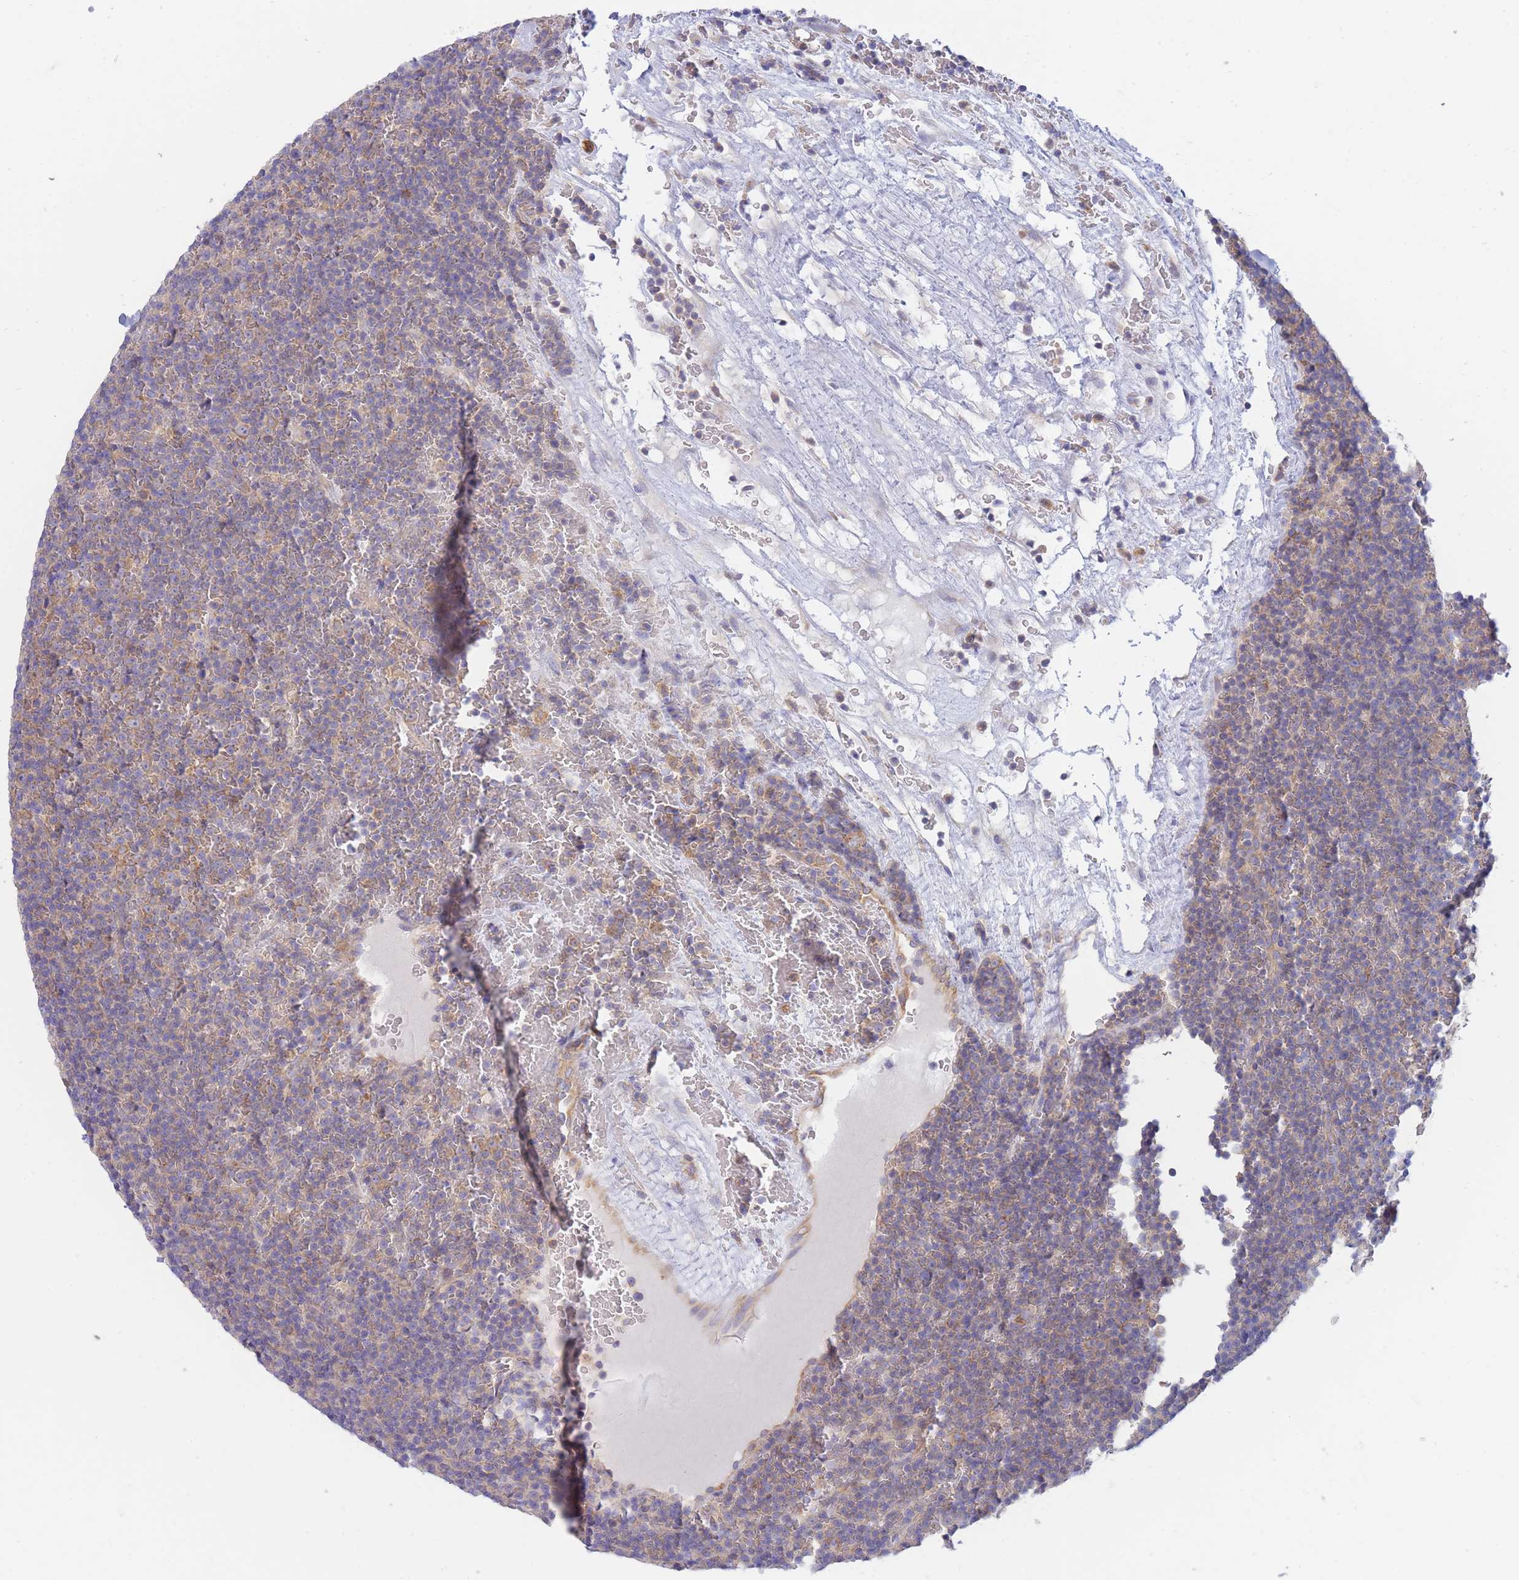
{"staining": {"intensity": "moderate", "quantity": "<25%", "location": "cytoplasmic/membranous"}, "tissue": "lymphoma", "cell_type": "Tumor cells", "image_type": "cancer", "snomed": [{"axis": "morphology", "description": "Malignant lymphoma, non-Hodgkin's type, Low grade"}, {"axis": "topography", "description": "Lymph node"}], "caption": "The histopathology image displays a brown stain indicating the presence of a protein in the cytoplasmic/membranous of tumor cells in lymphoma.", "gene": "SH2B2", "patient": {"sex": "female", "age": 67}}